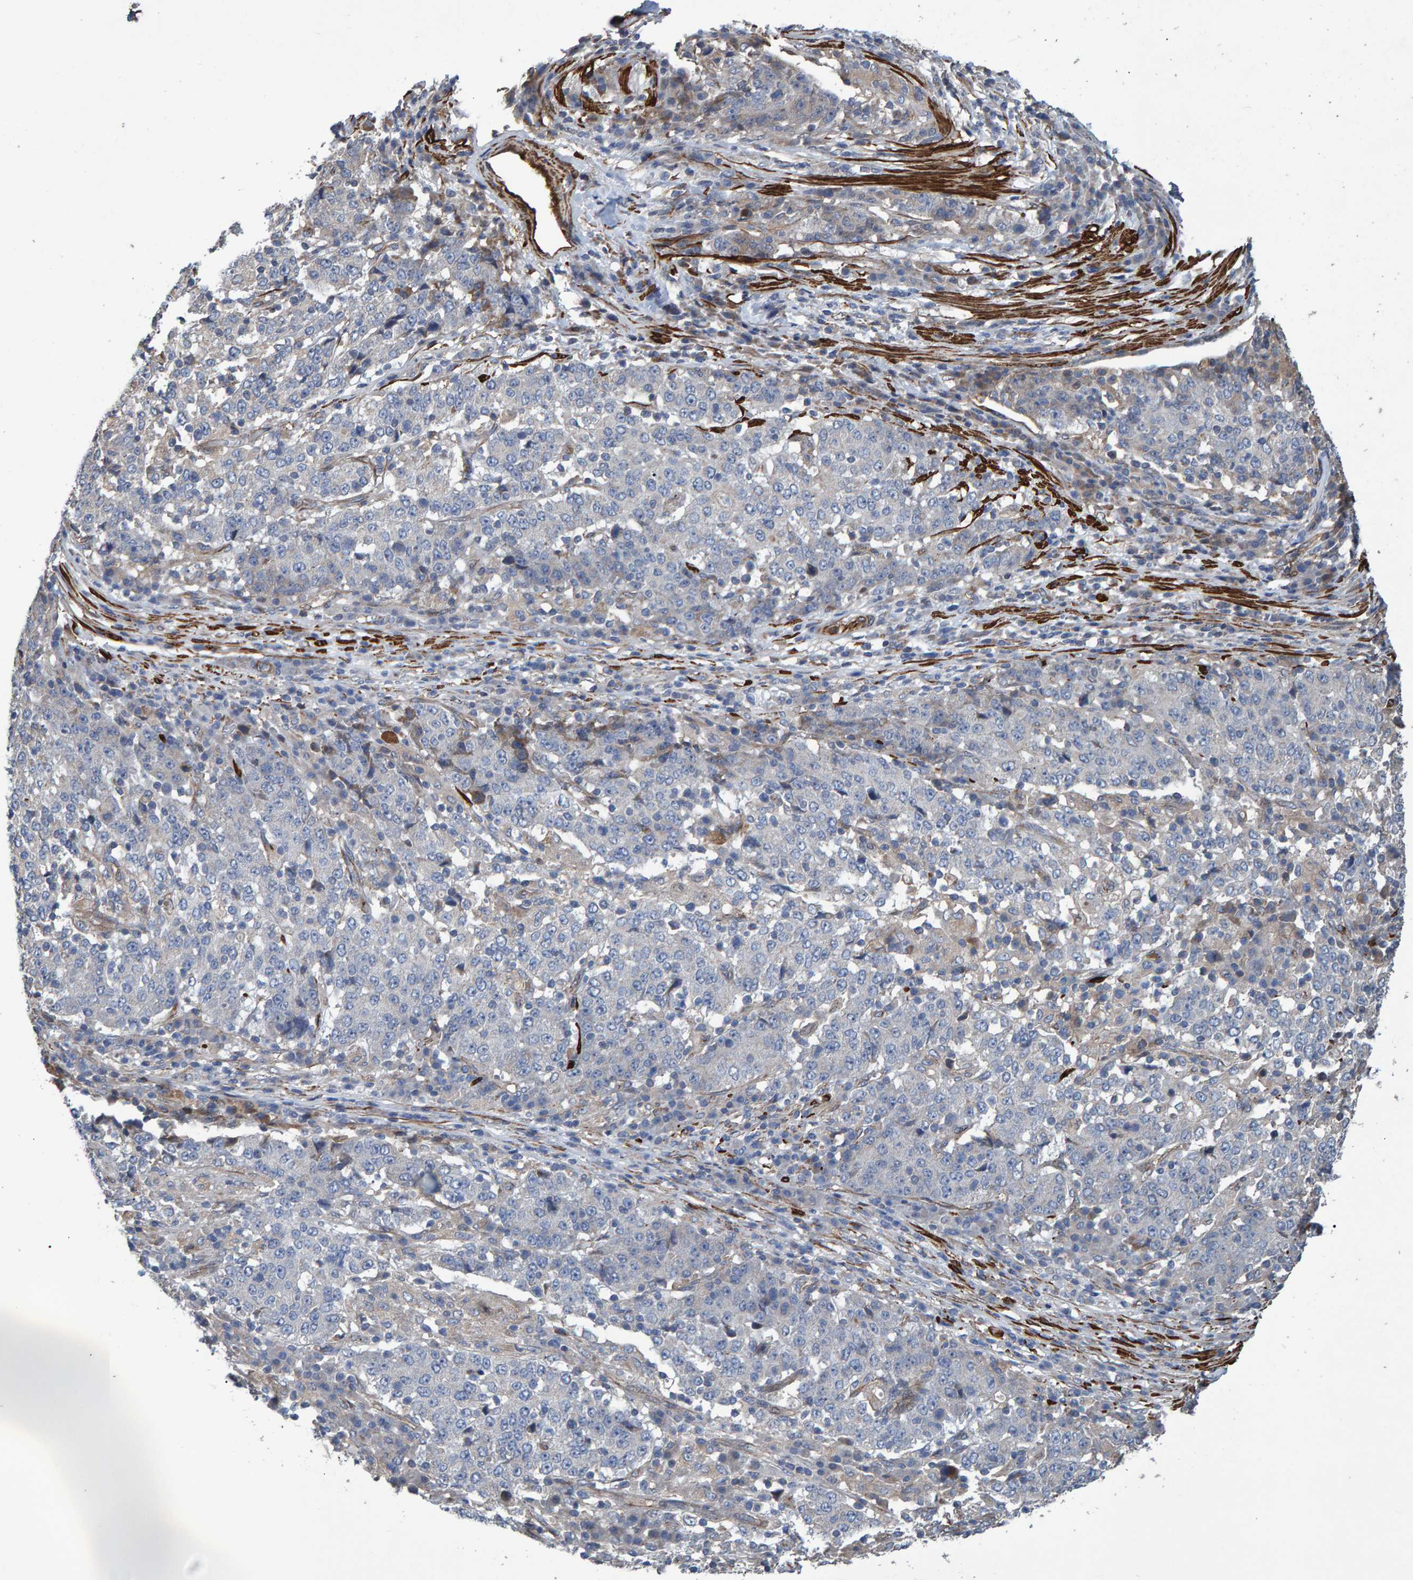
{"staining": {"intensity": "negative", "quantity": "none", "location": "none"}, "tissue": "stomach cancer", "cell_type": "Tumor cells", "image_type": "cancer", "snomed": [{"axis": "morphology", "description": "Adenocarcinoma, NOS"}, {"axis": "topography", "description": "Stomach"}], "caption": "There is no significant expression in tumor cells of stomach adenocarcinoma.", "gene": "SLIT2", "patient": {"sex": "male", "age": 59}}